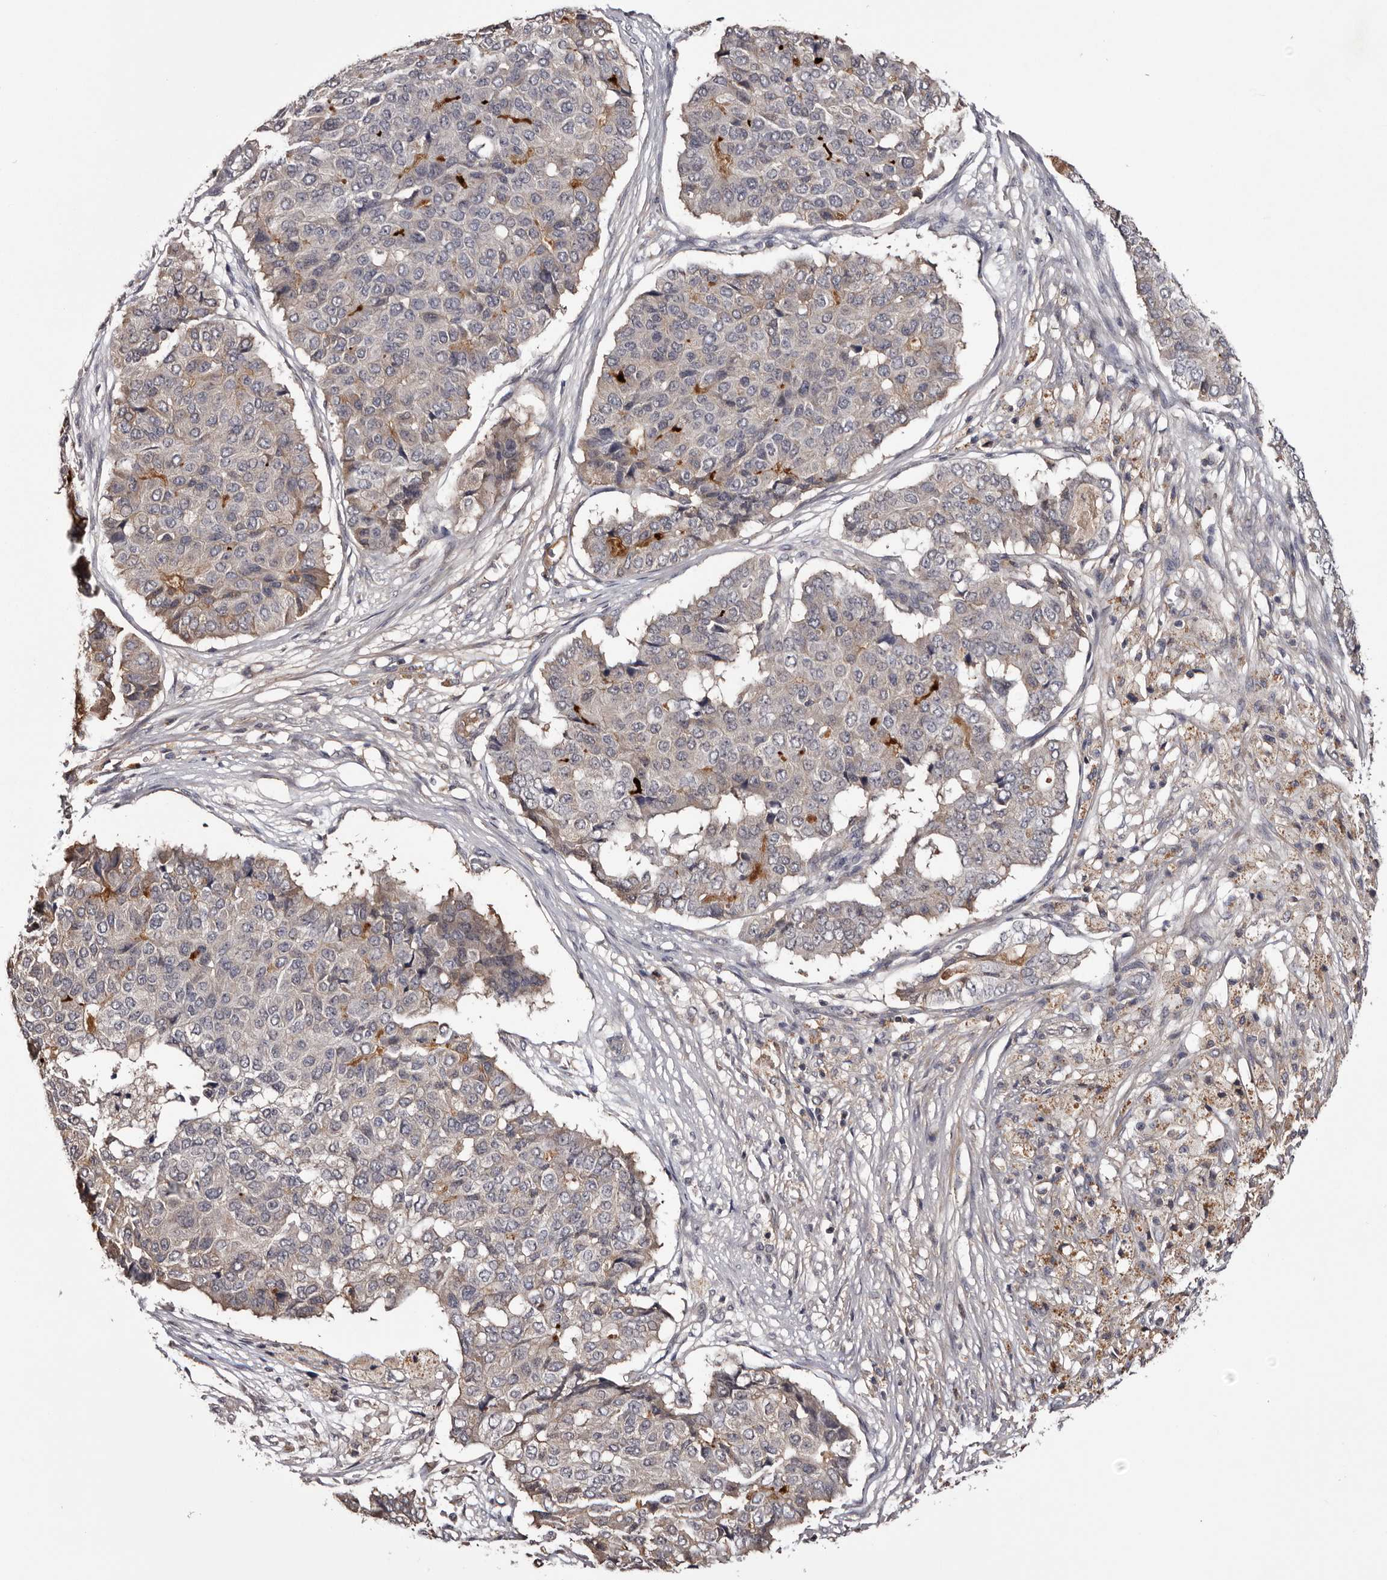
{"staining": {"intensity": "weak", "quantity": "<25%", "location": "cytoplasmic/membranous"}, "tissue": "pancreatic cancer", "cell_type": "Tumor cells", "image_type": "cancer", "snomed": [{"axis": "morphology", "description": "Adenocarcinoma, NOS"}, {"axis": "topography", "description": "Pancreas"}], "caption": "IHC micrograph of neoplastic tissue: human pancreatic cancer stained with DAB (3,3'-diaminobenzidine) exhibits no significant protein expression in tumor cells.", "gene": "CYP1B1", "patient": {"sex": "male", "age": 50}}